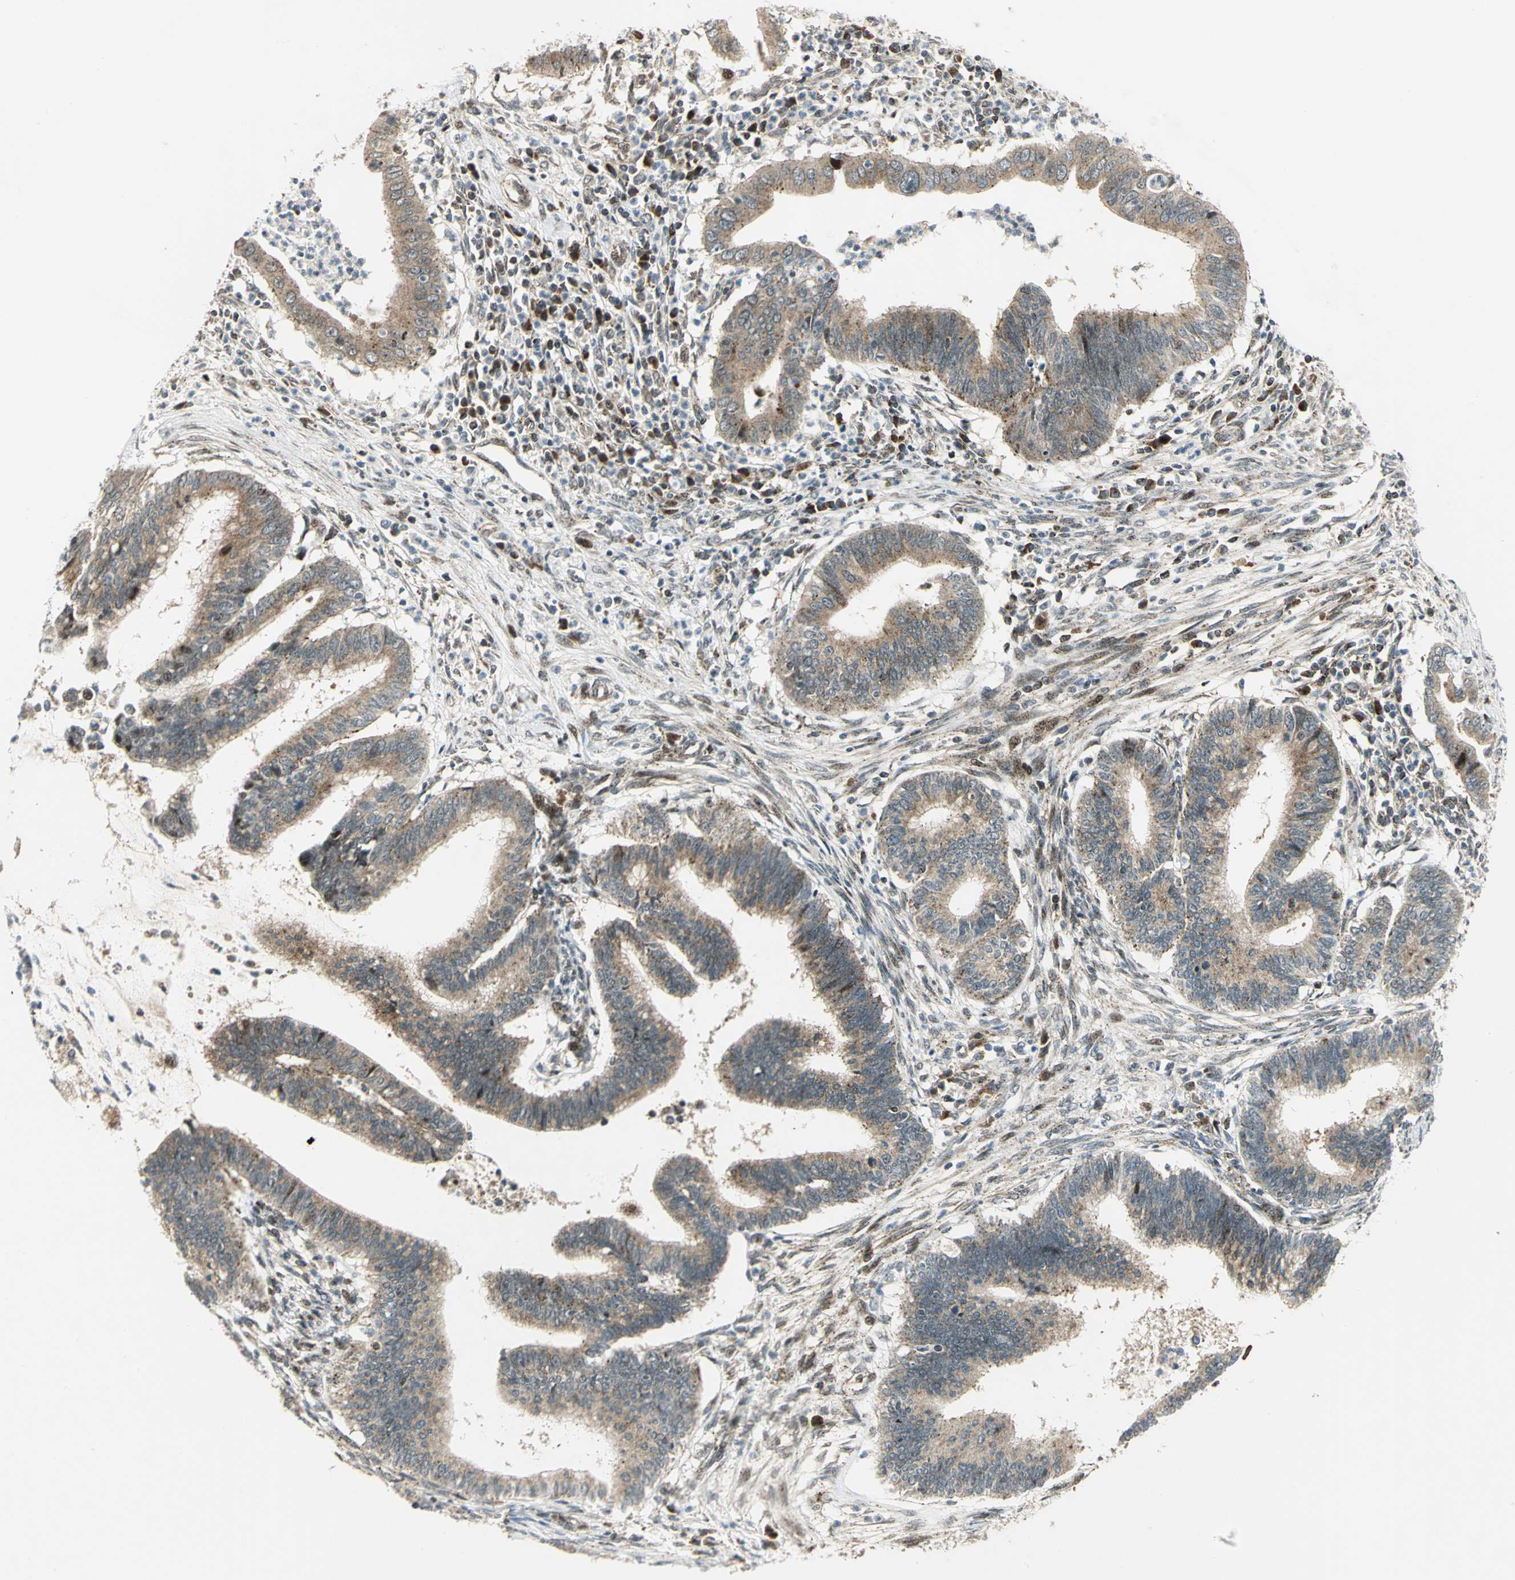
{"staining": {"intensity": "moderate", "quantity": ">75%", "location": "cytoplasmic/membranous"}, "tissue": "cervical cancer", "cell_type": "Tumor cells", "image_type": "cancer", "snomed": [{"axis": "morphology", "description": "Adenocarcinoma, NOS"}, {"axis": "topography", "description": "Cervix"}], "caption": "Protein staining exhibits moderate cytoplasmic/membranous expression in approximately >75% of tumor cells in cervical cancer. The protein of interest is stained brown, and the nuclei are stained in blue (DAB (3,3'-diaminobenzidine) IHC with brightfield microscopy, high magnification).", "gene": "ATP6V1A", "patient": {"sex": "female", "age": 36}}